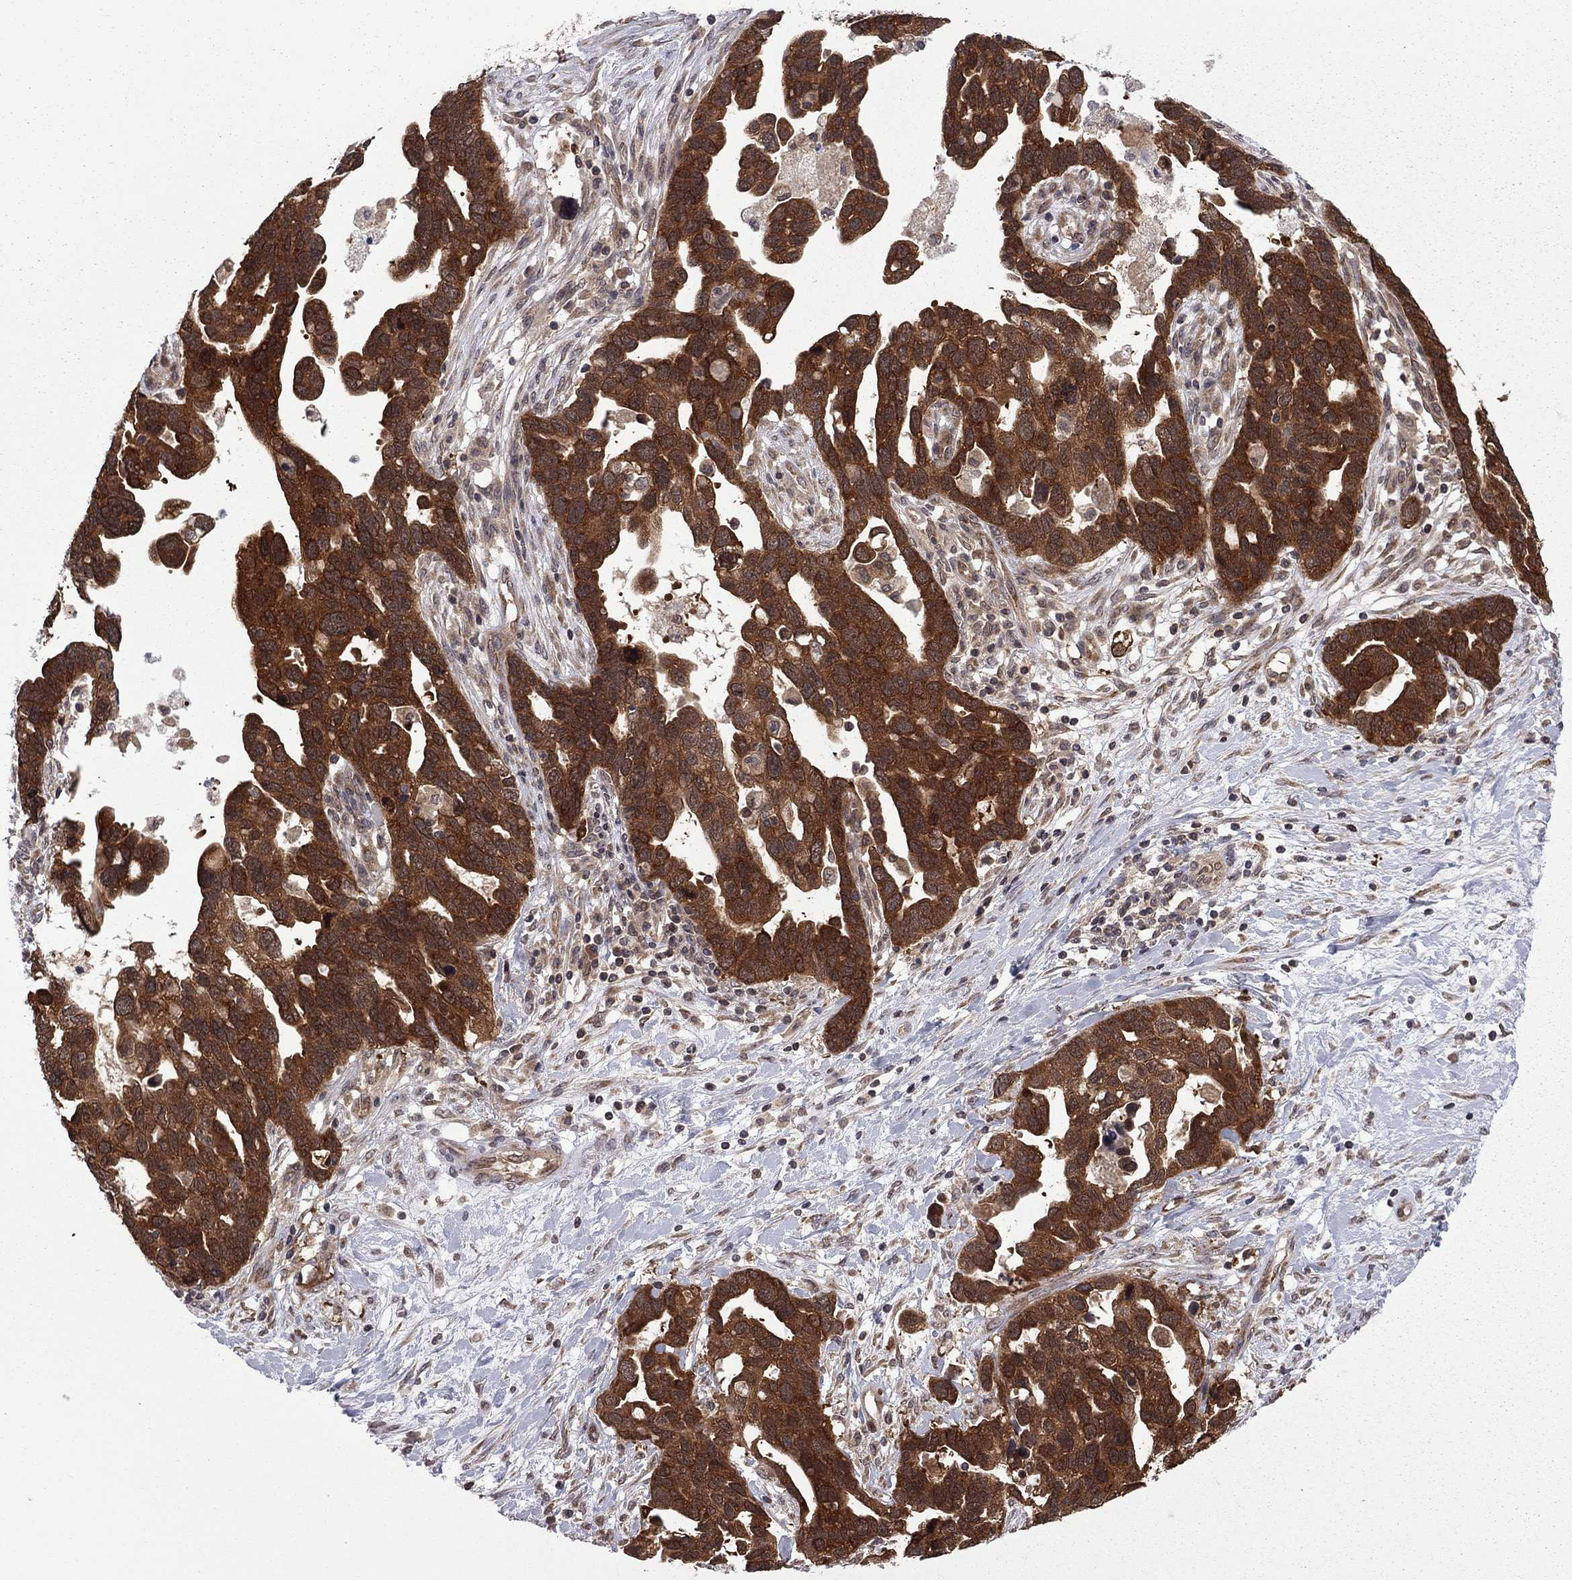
{"staining": {"intensity": "strong", "quantity": ">75%", "location": "cytoplasmic/membranous"}, "tissue": "ovarian cancer", "cell_type": "Tumor cells", "image_type": "cancer", "snomed": [{"axis": "morphology", "description": "Cystadenocarcinoma, serous, NOS"}, {"axis": "topography", "description": "Ovary"}], "caption": "Ovarian serous cystadenocarcinoma stained for a protein (brown) shows strong cytoplasmic/membranous positive positivity in about >75% of tumor cells.", "gene": "NAA50", "patient": {"sex": "female", "age": 54}}